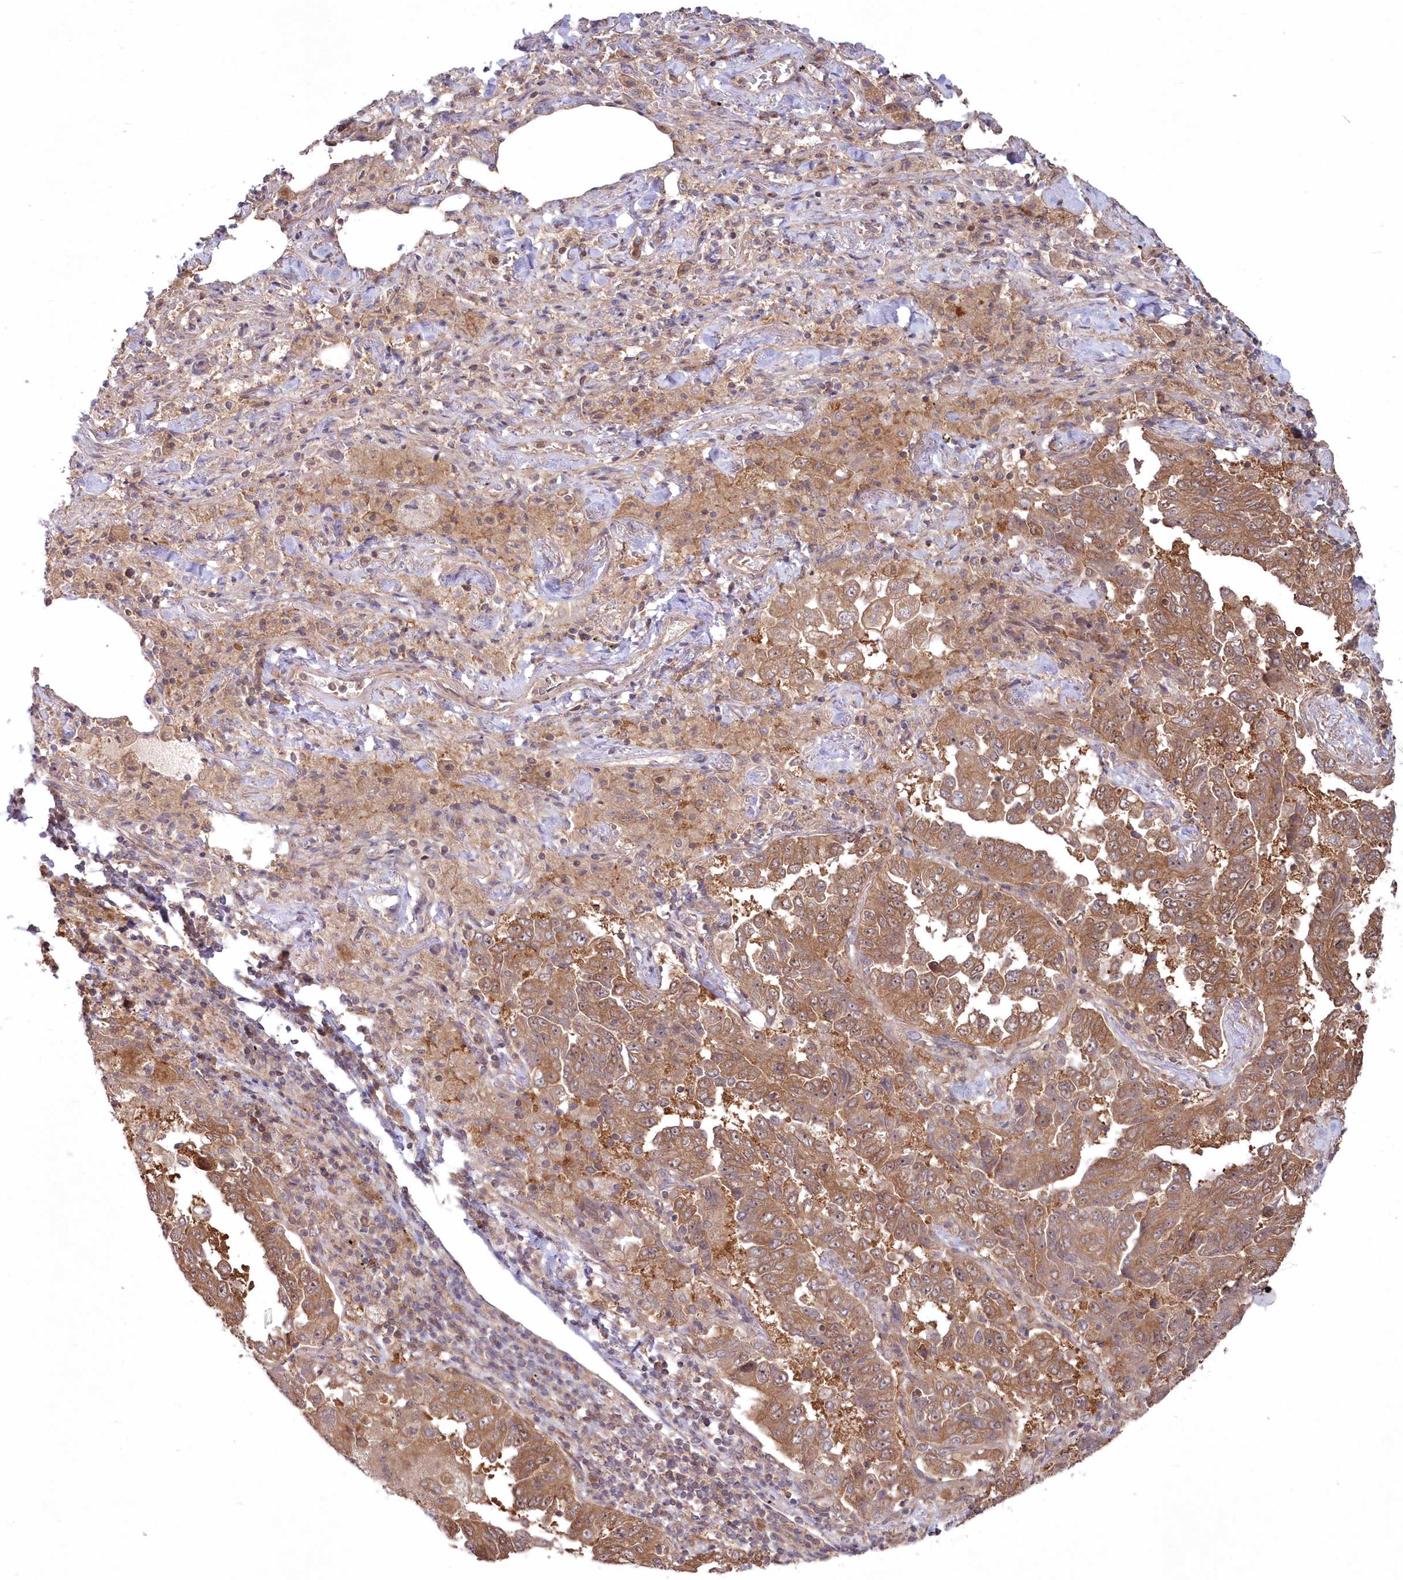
{"staining": {"intensity": "moderate", "quantity": ">75%", "location": "cytoplasmic/membranous,nuclear"}, "tissue": "lung cancer", "cell_type": "Tumor cells", "image_type": "cancer", "snomed": [{"axis": "morphology", "description": "Adenocarcinoma, NOS"}, {"axis": "topography", "description": "Lung"}], "caption": "Tumor cells display moderate cytoplasmic/membranous and nuclear expression in approximately >75% of cells in lung cancer.", "gene": "TBCA", "patient": {"sex": "female", "age": 51}}